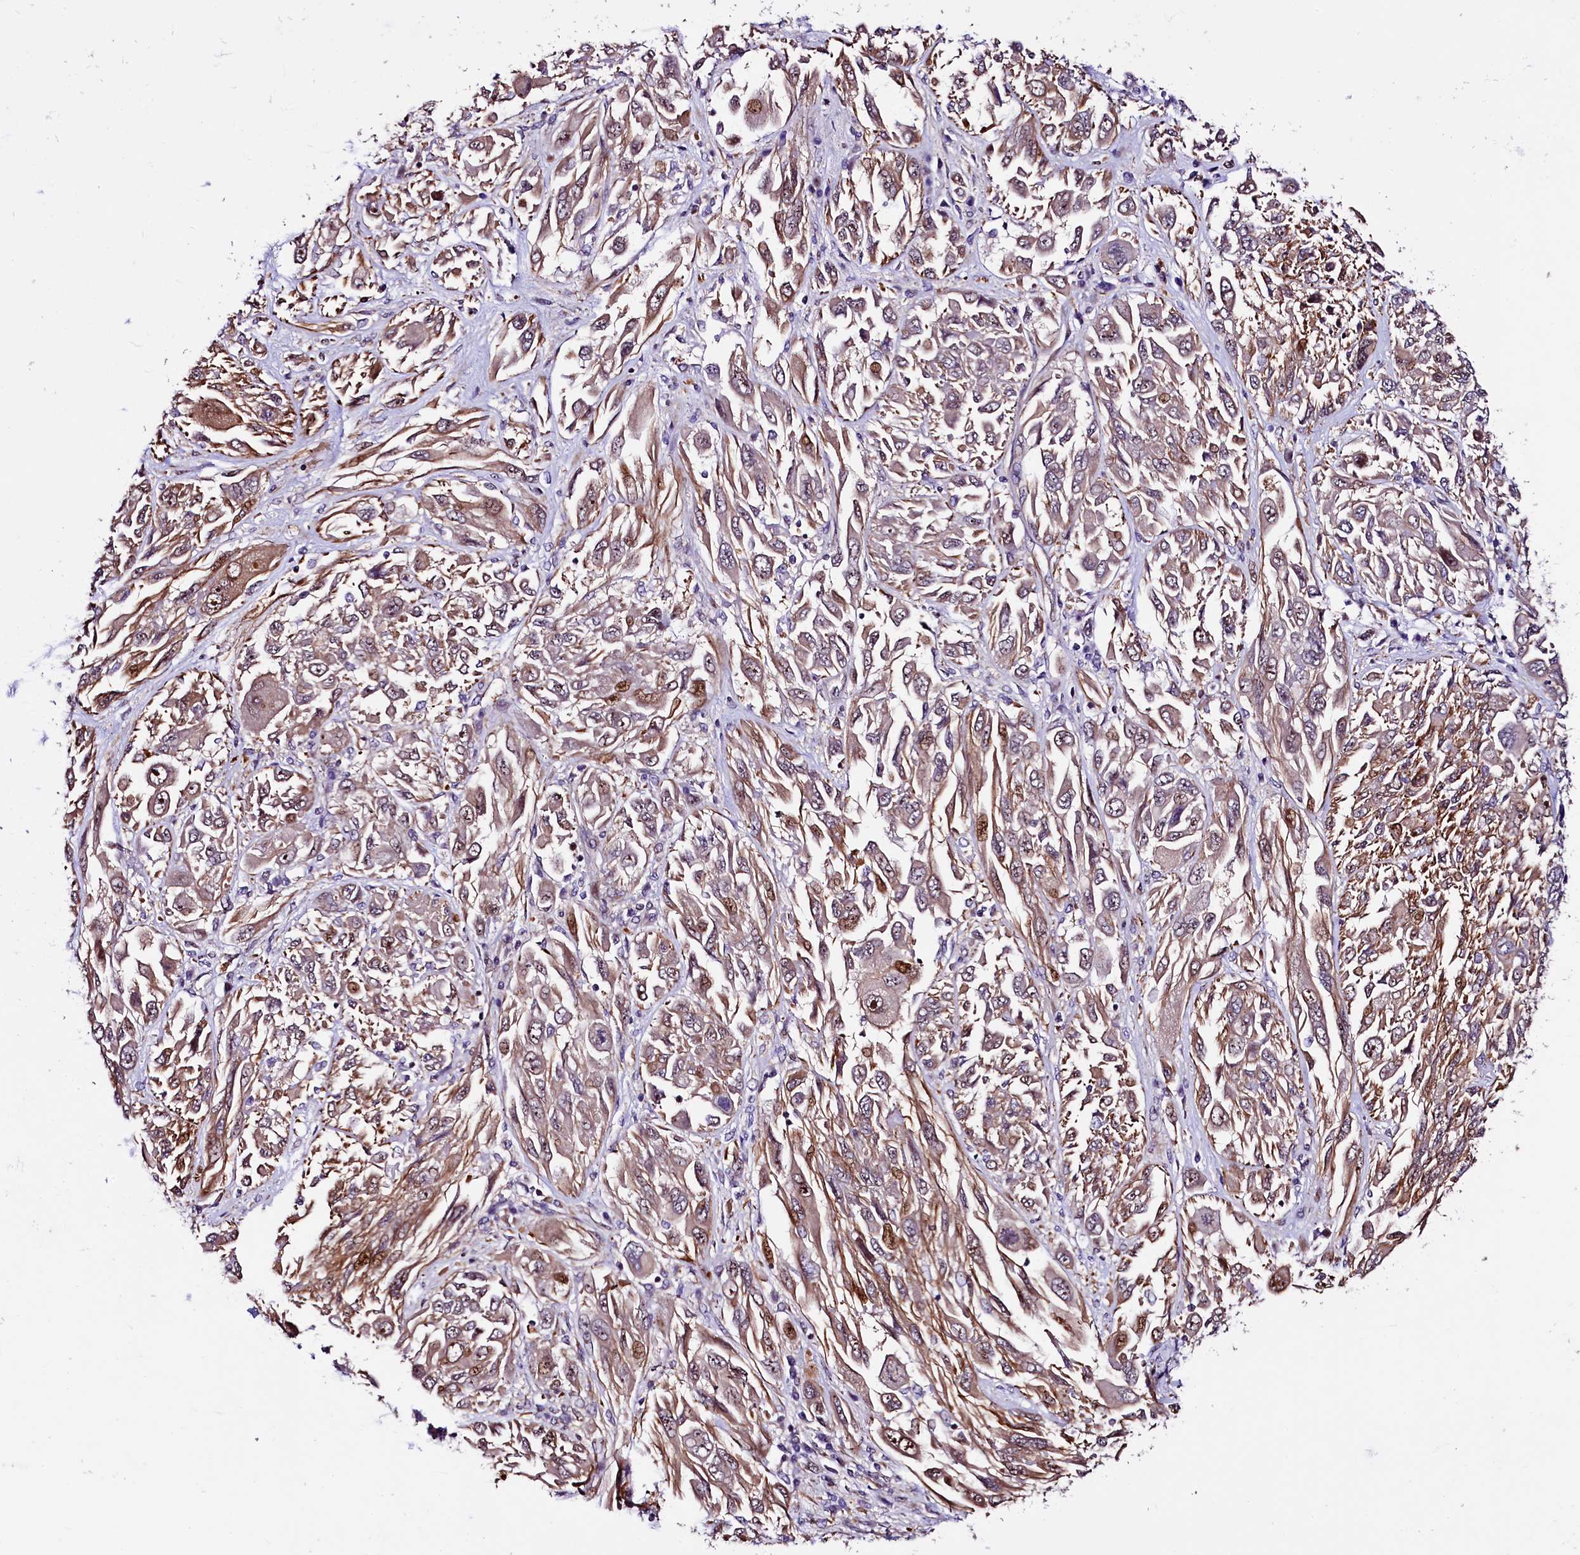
{"staining": {"intensity": "moderate", "quantity": ">75%", "location": "cytoplasmic/membranous,nuclear"}, "tissue": "melanoma", "cell_type": "Tumor cells", "image_type": "cancer", "snomed": [{"axis": "morphology", "description": "Malignant melanoma, NOS"}, {"axis": "topography", "description": "Skin"}], "caption": "Malignant melanoma was stained to show a protein in brown. There is medium levels of moderate cytoplasmic/membranous and nuclear expression in about >75% of tumor cells.", "gene": "TRMT112", "patient": {"sex": "female", "age": 91}}